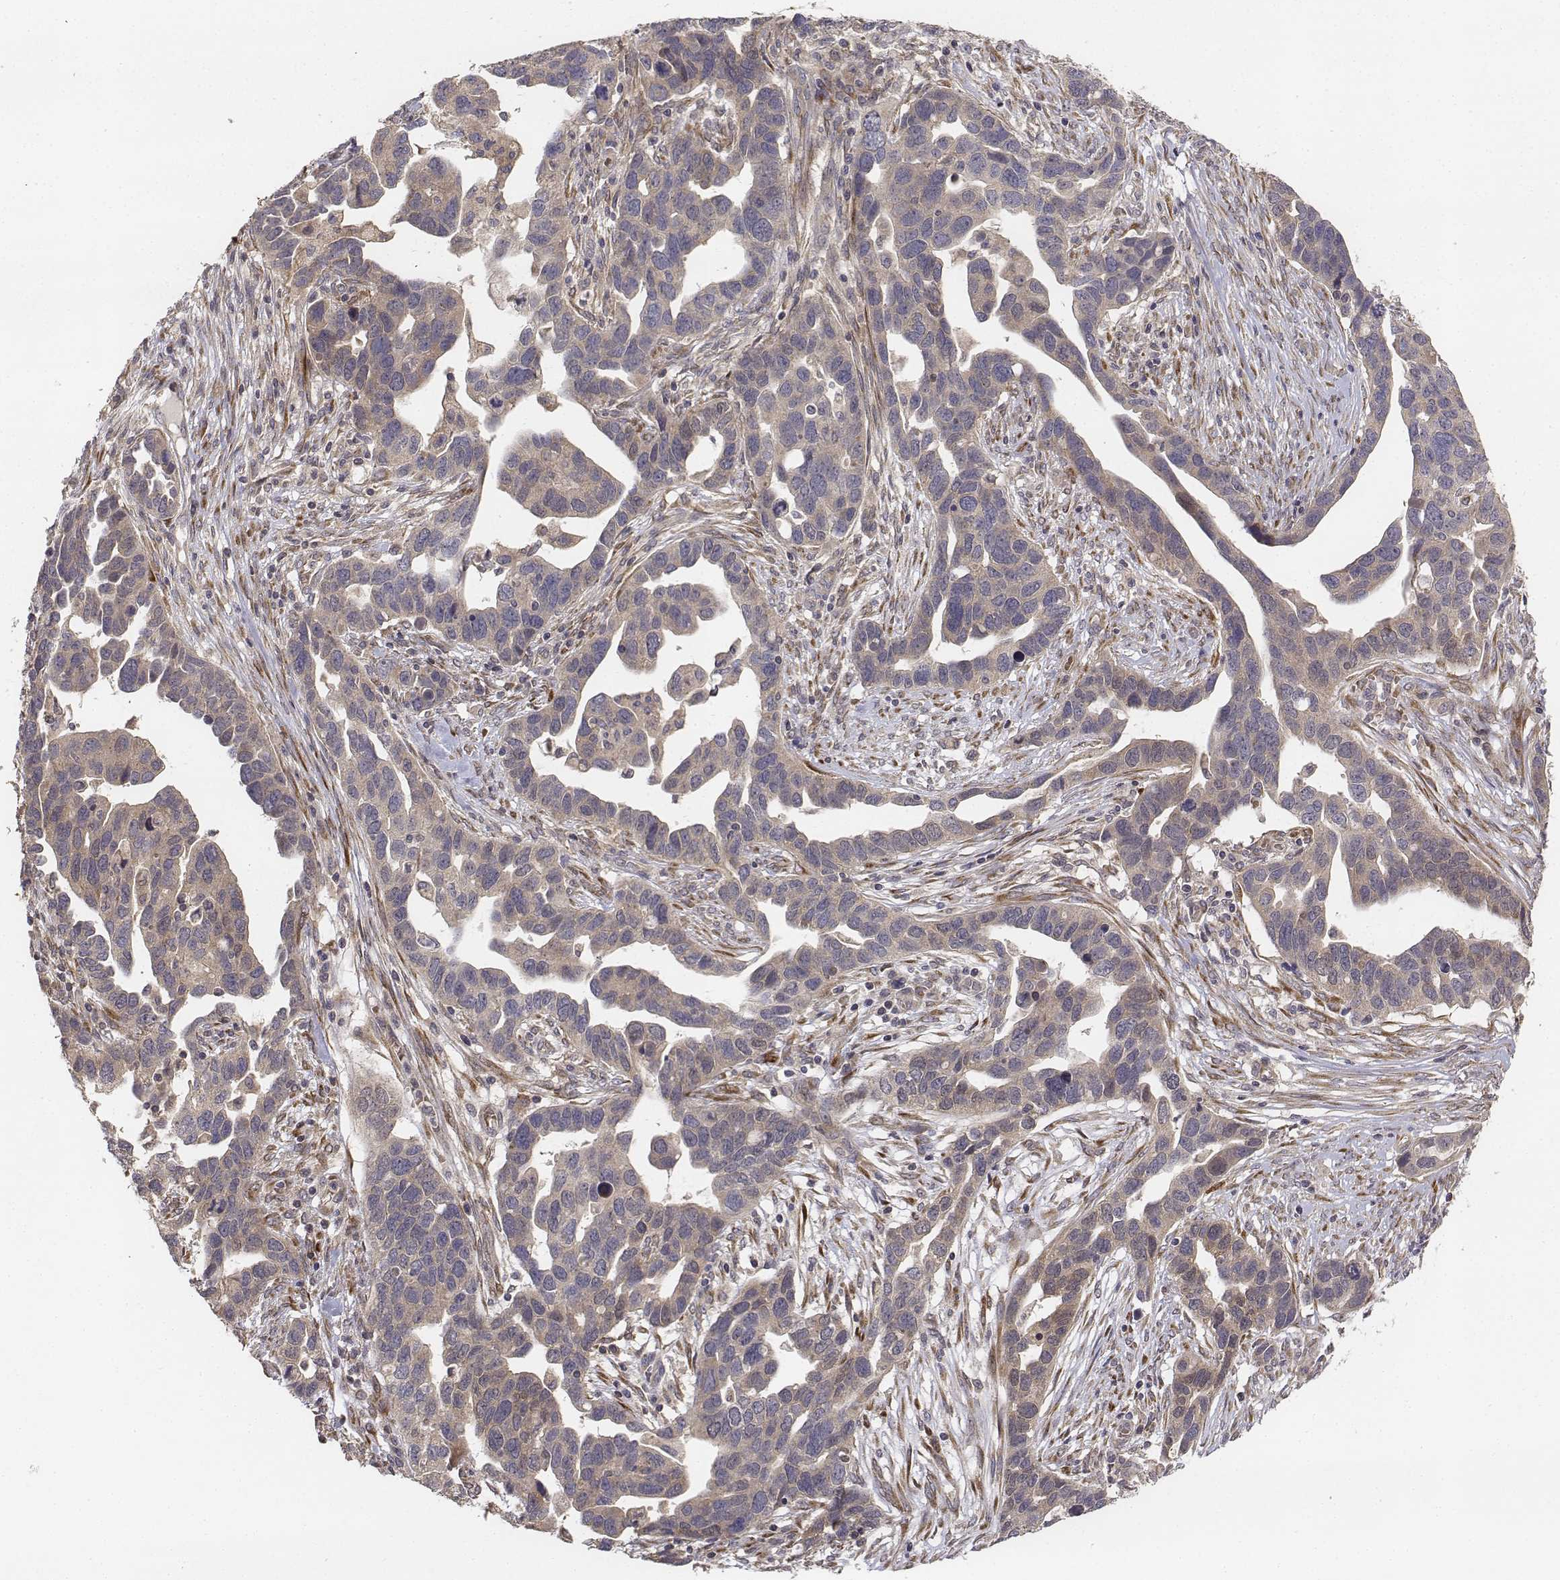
{"staining": {"intensity": "weak", "quantity": "25%-75%", "location": "cytoplasmic/membranous"}, "tissue": "ovarian cancer", "cell_type": "Tumor cells", "image_type": "cancer", "snomed": [{"axis": "morphology", "description": "Cystadenocarcinoma, serous, NOS"}, {"axis": "topography", "description": "Ovary"}], "caption": "The micrograph exhibits staining of ovarian serous cystadenocarcinoma, revealing weak cytoplasmic/membranous protein positivity (brown color) within tumor cells.", "gene": "FBXO21", "patient": {"sex": "female", "age": 54}}